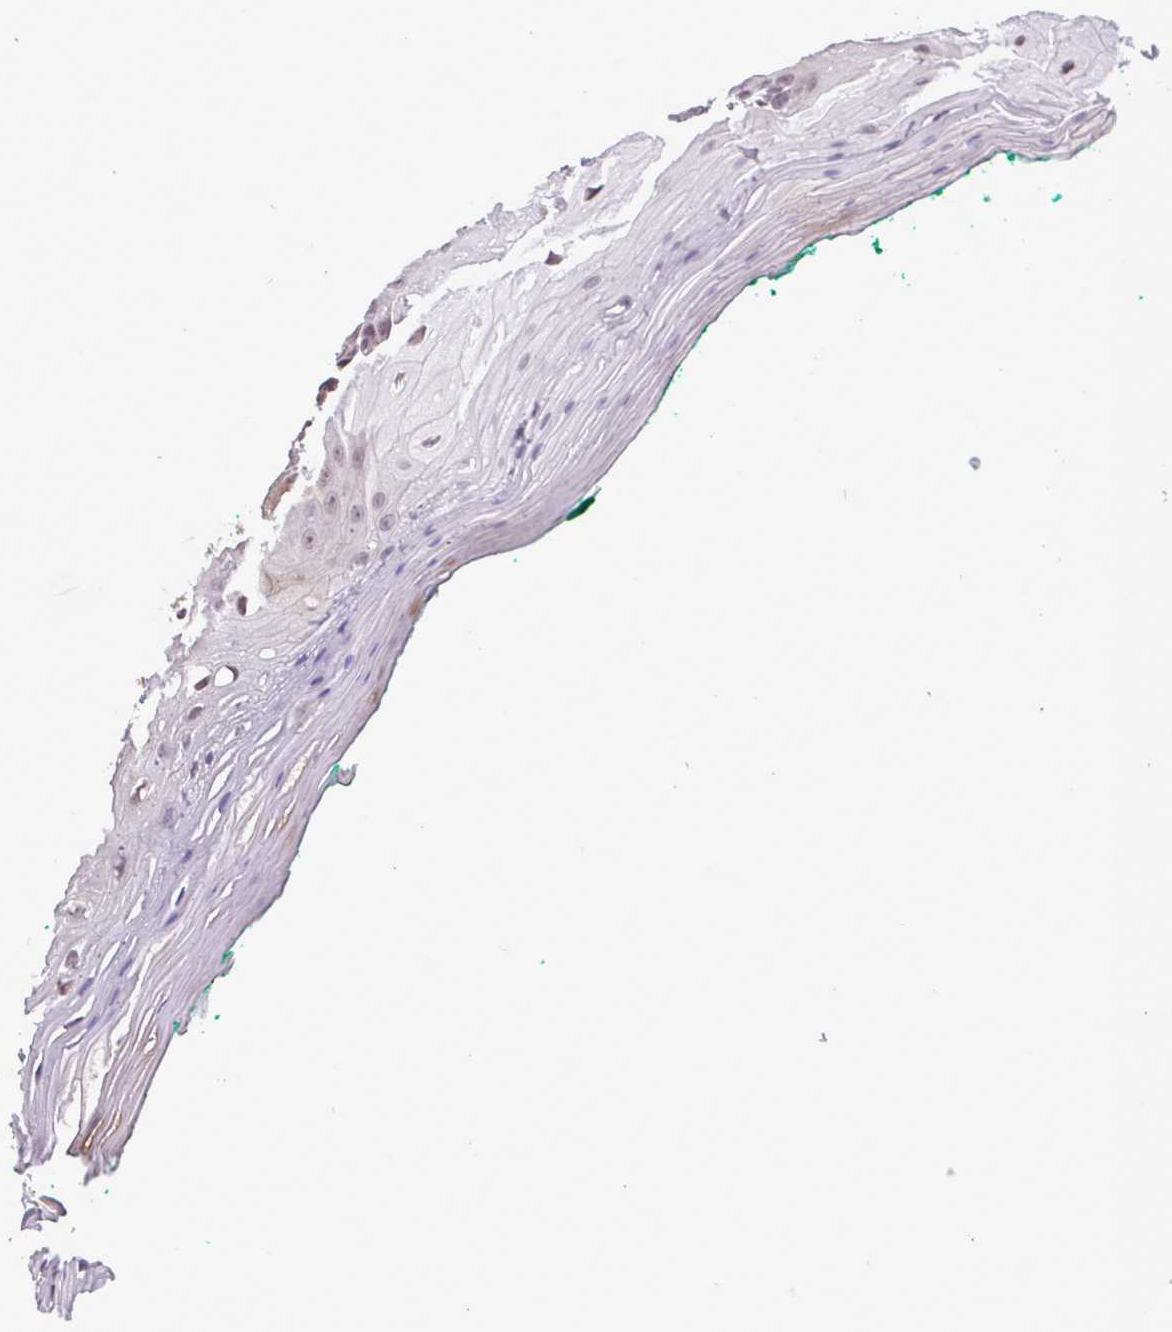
{"staining": {"intensity": "moderate", "quantity": "<25%", "location": "nuclear"}, "tissue": "oral mucosa", "cell_type": "Squamous epithelial cells", "image_type": "normal", "snomed": [{"axis": "morphology", "description": "Normal tissue, NOS"}, {"axis": "morphology", "description": "Squamous cell carcinoma, NOS"}, {"axis": "topography", "description": "Oral tissue"}, {"axis": "topography", "description": "Tounge, NOS"}, {"axis": "topography", "description": "Head-Neck"}], "caption": "The histopathology image shows staining of unremarkable oral mucosa, revealing moderate nuclear protein staining (brown color) within squamous epithelial cells. (DAB IHC with brightfield microscopy, high magnification).", "gene": "CHST11", "patient": {"sex": "male", "age": 79}}